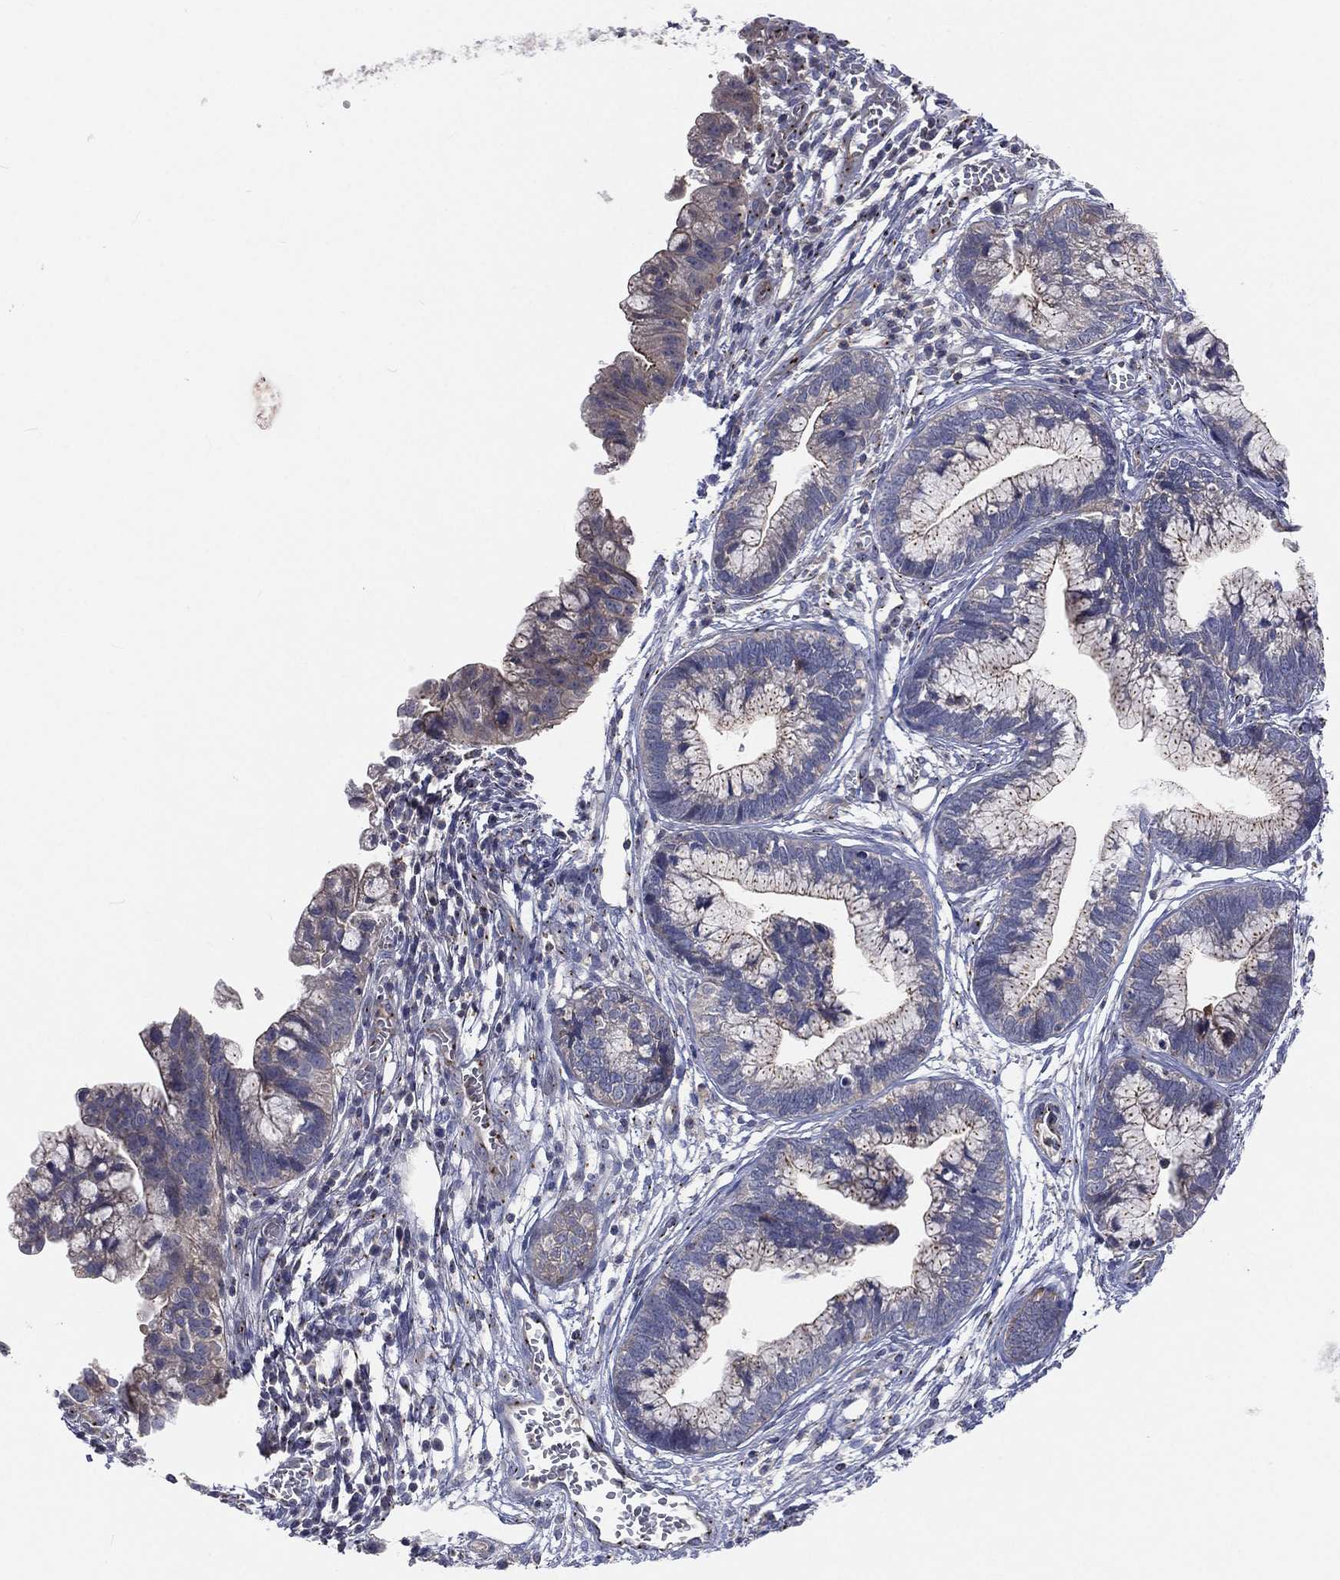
{"staining": {"intensity": "weak", "quantity": "<25%", "location": "cytoplasmic/membranous"}, "tissue": "cervical cancer", "cell_type": "Tumor cells", "image_type": "cancer", "snomed": [{"axis": "morphology", "description": "Adenocarcinoma, NOS"}, {"axis": "topography", "description": "Cervix"}], "caption": "Photomicrograph shows no significant protein positivity in tumor cells of cervical cancer.", "gene": "CROCC", "patient": {"sex": "female", "age": 44}}